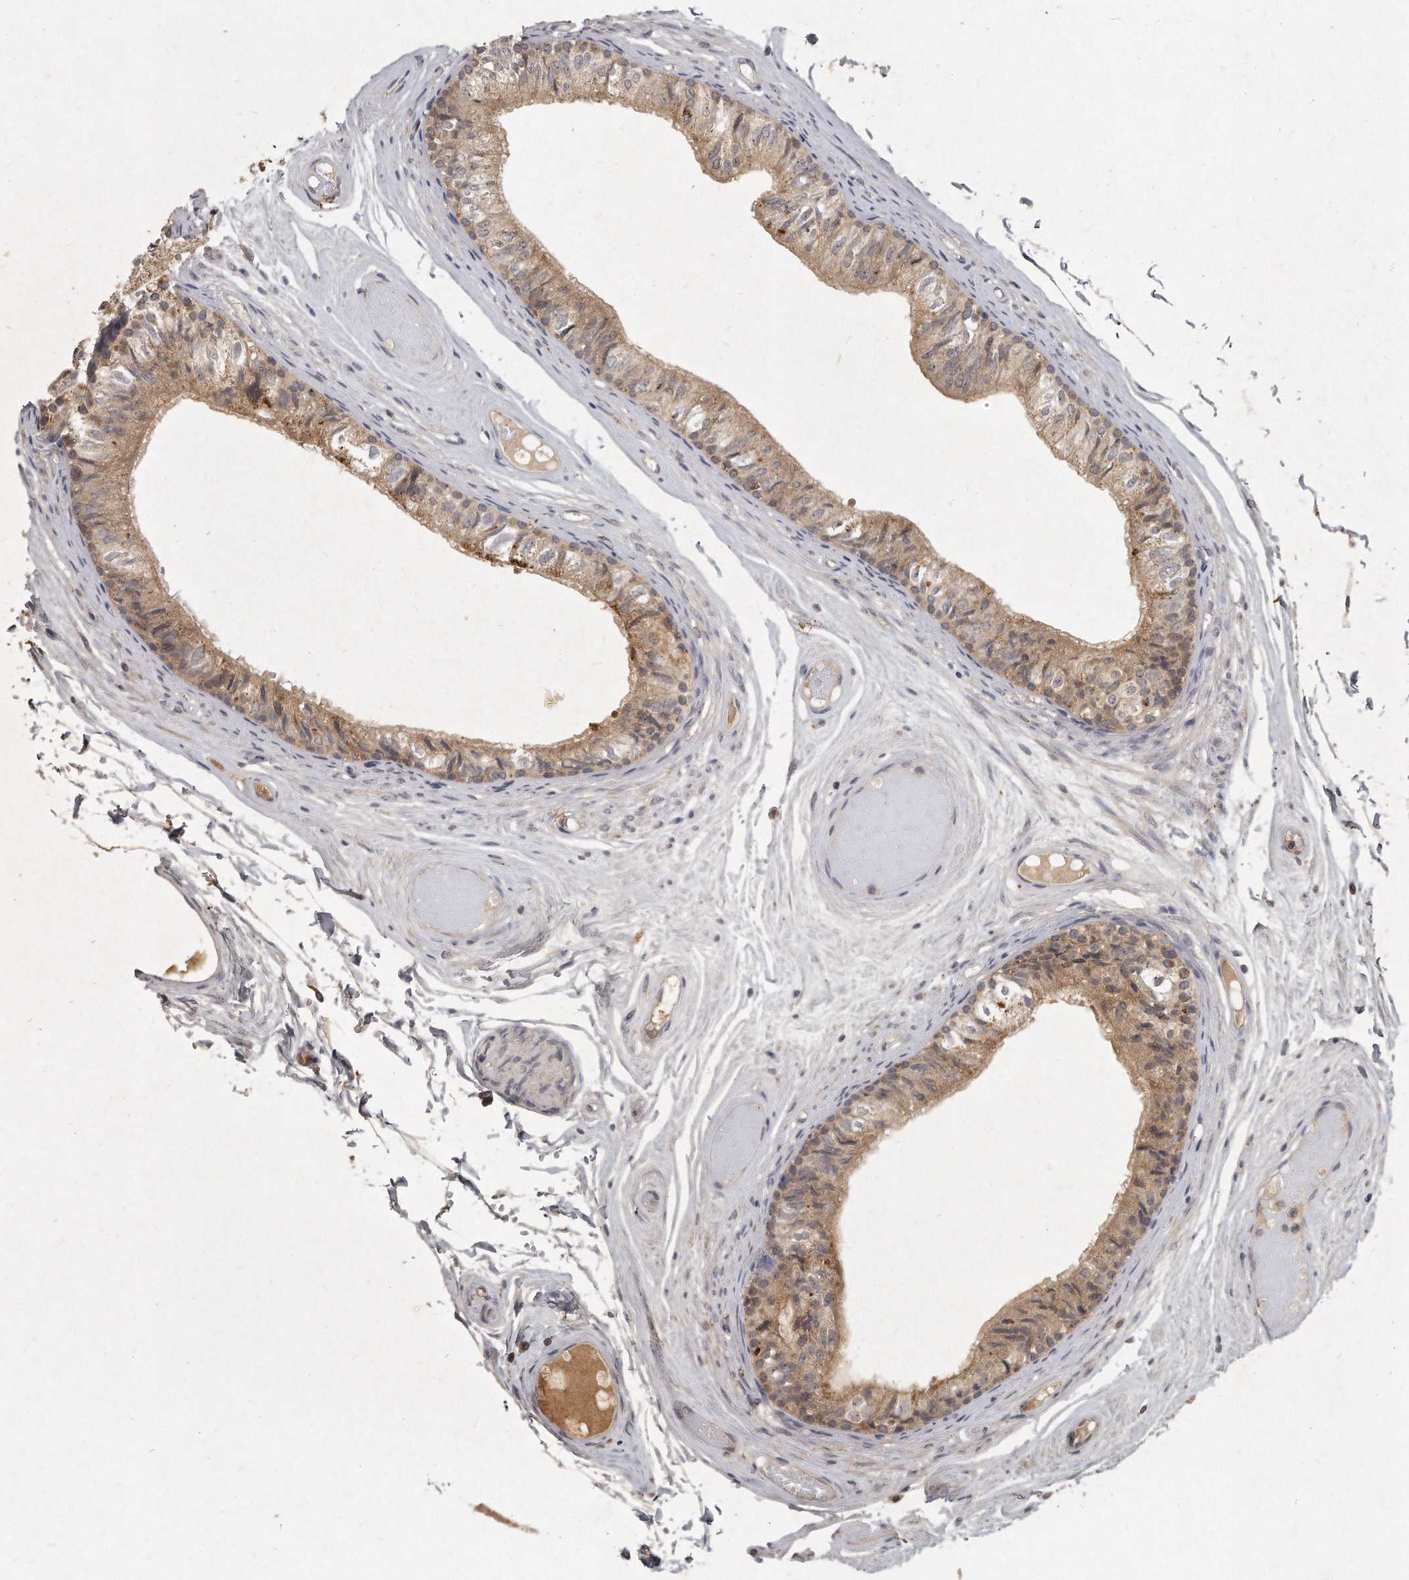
{"staining": {"intensity": "moderate", "quantity": ">75%", "location": "cytoplasmic/membranous"}, "tissue": "epididymis", "cell_type": "Glandular cells", "image_type": "normal", "snomed": [{"axis": "morphology", "description": "Normal tissue, NOS"}, {"axis": "topography", "description": "Epididymis"}], "caption": "A histopathology image of human epididymis stained for a protein displays moderate cytoplasmic/membranous brown staining in glandular cells. (IHC, brightfield microscopy, high magnification).", "gene": "LGALS8", "patient": {"sex": "male", "age": 79}}